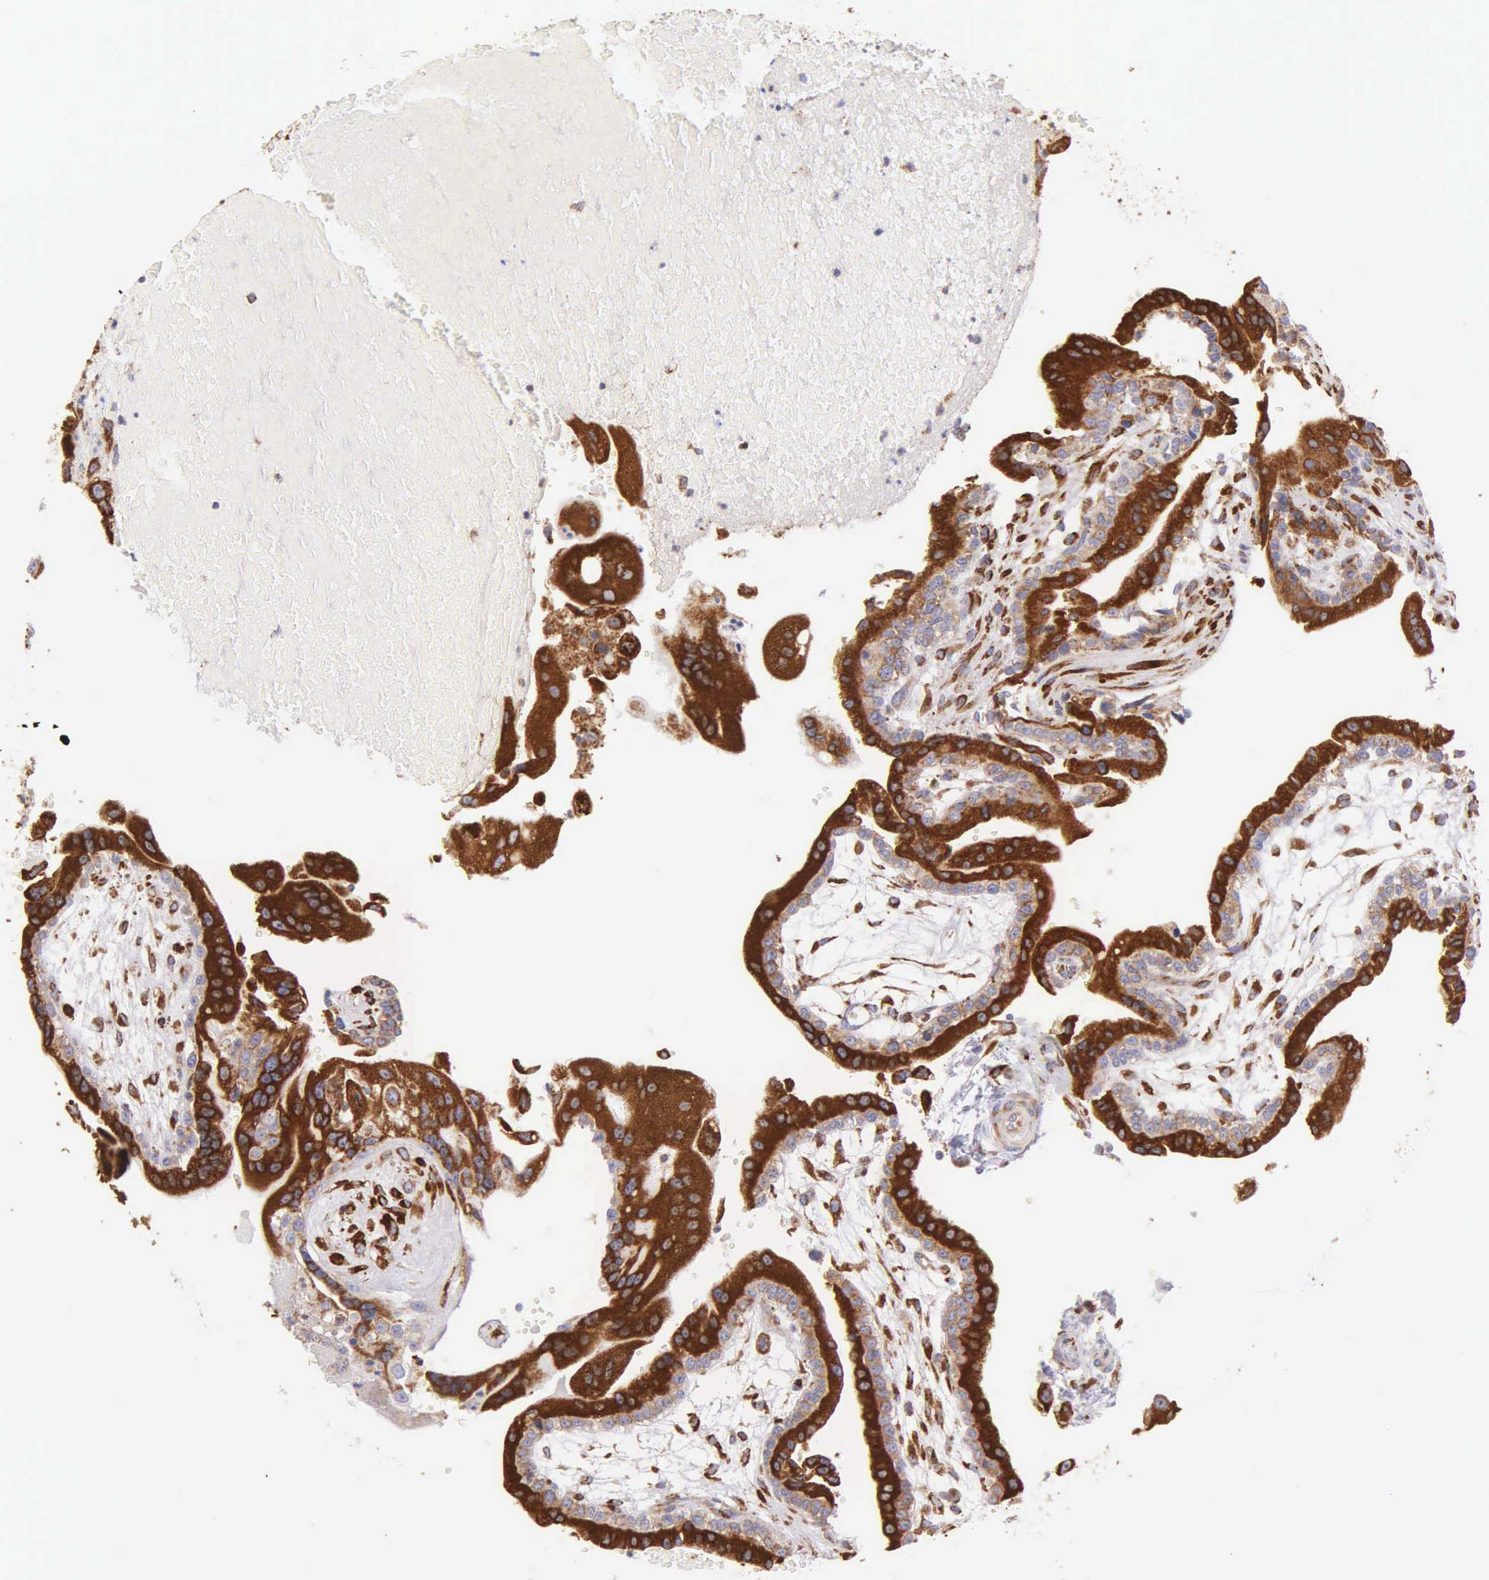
{"staining": {"intensity": "strong", "quantity": ">75%", "location": "cytoplasmic/membranous"}, "tissue": "placenta", "cell_type": "Trophoblastic cells", "image_type": "normal", "snomed": [{"axis": "morphology", "description": "Normal tissue, NOS"}, {"axis": "topography", "description": "Placenta"}], "caption": "This image exhibits benign placenta stained with immunohistochemistry to label a protein in brown. The cytoplasmic/membranous of trophoblastic cells show strong positivity for the protein. Nuclei are counter-stained blue.", "gene": "CKAP4", "patient": {"sex": "female", "age": 34}}